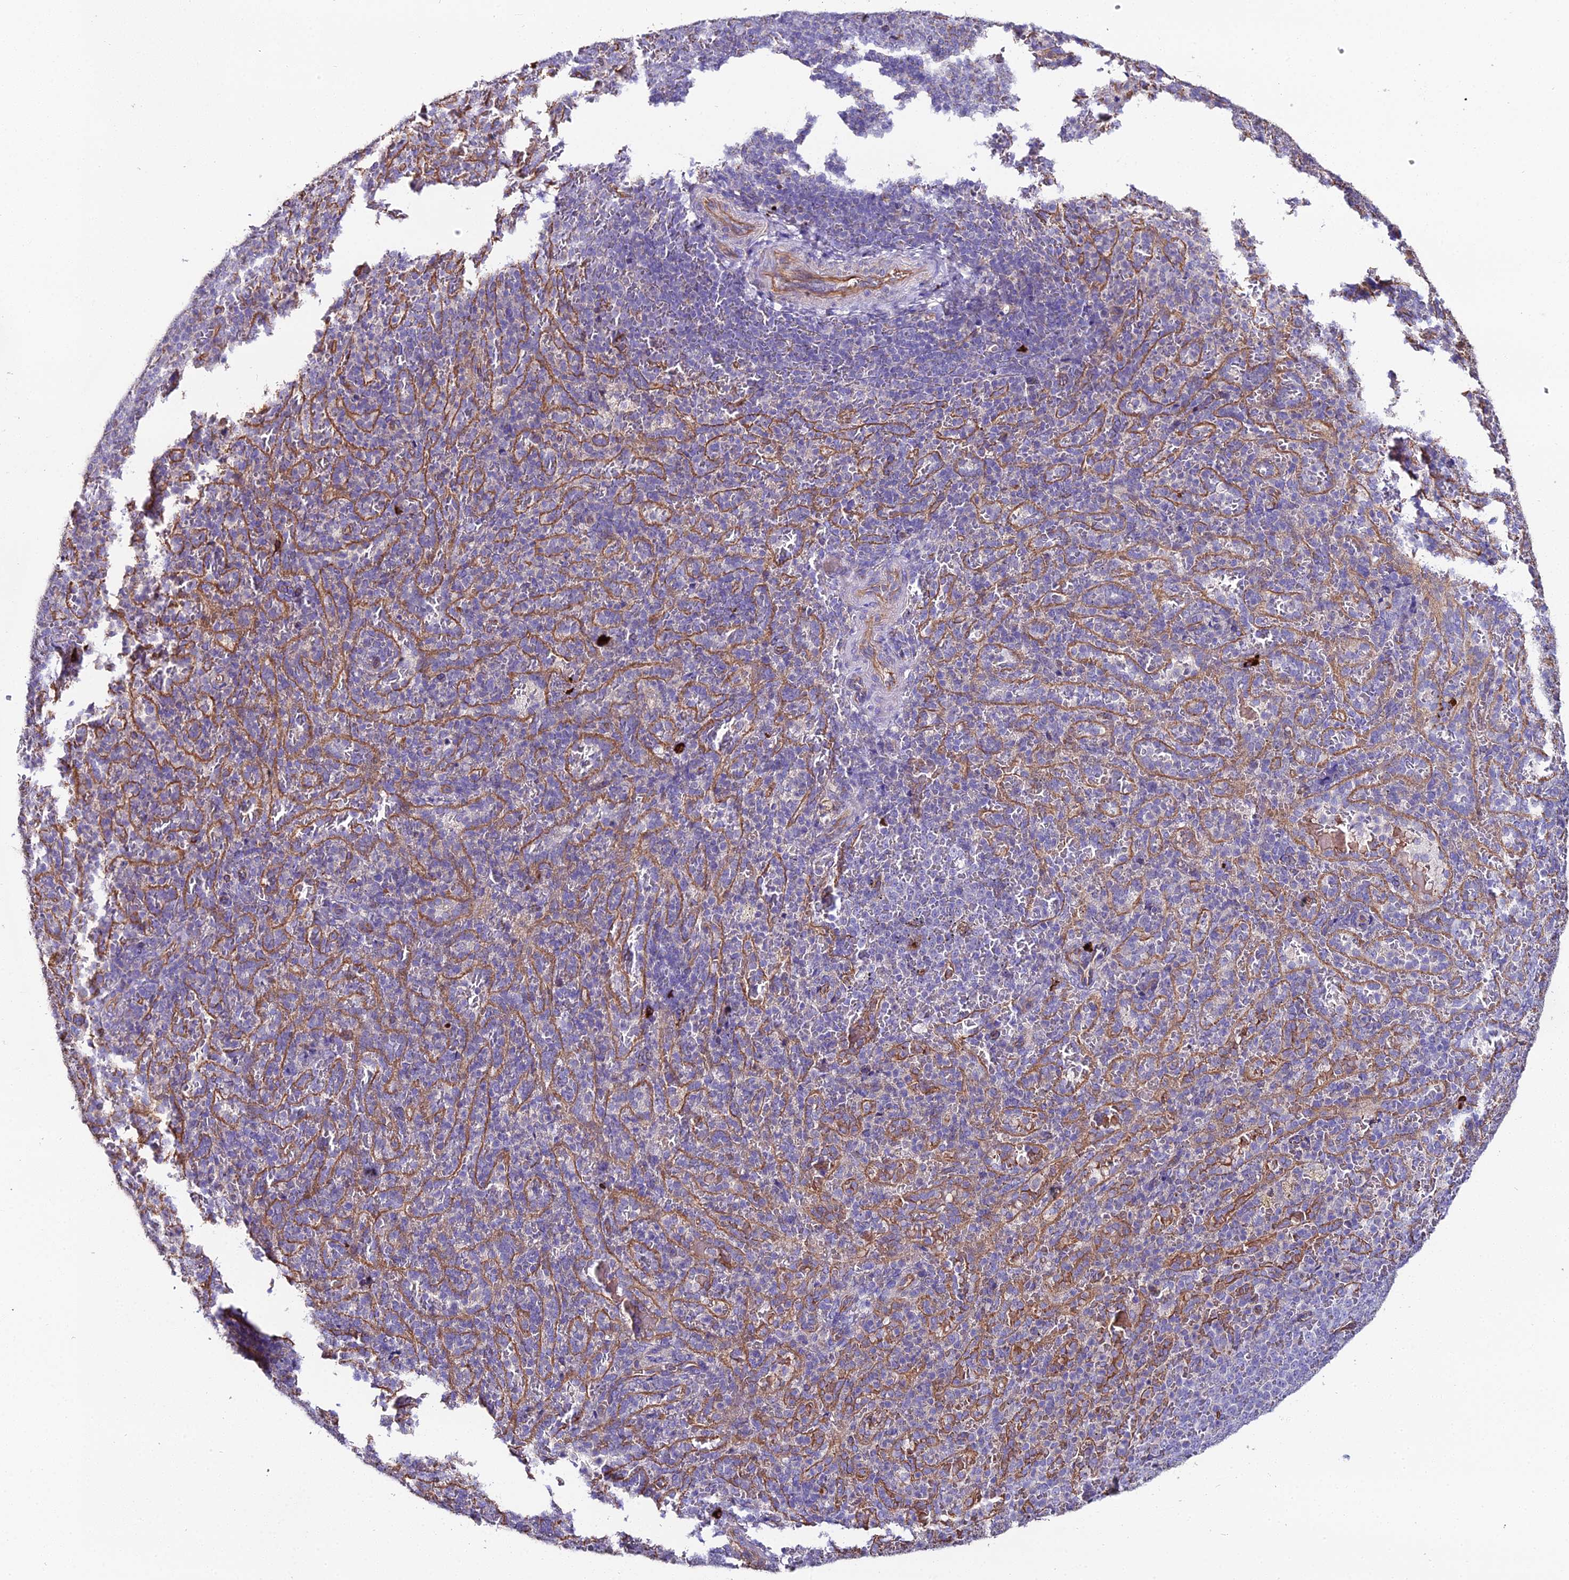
{"staining": {"intensity": "negative", "quantity": "none", "location": "none"}, "tissue": "spleen", "cell_type": "Cells in red pulp", "image_type": "normal", "snomed": [{"axis": "morphology", "description": "Normal tissue, NOS"}, {"axis": "topography", "description": "Spleen"}], "caption": "Cells in red pulp are negative for protein expression in benign human spleen. (Immunohistochemistry, brightfield microscopy, high magnification).", "gene": "BEX4", "patient": {"sex": "female", "age": 21}}